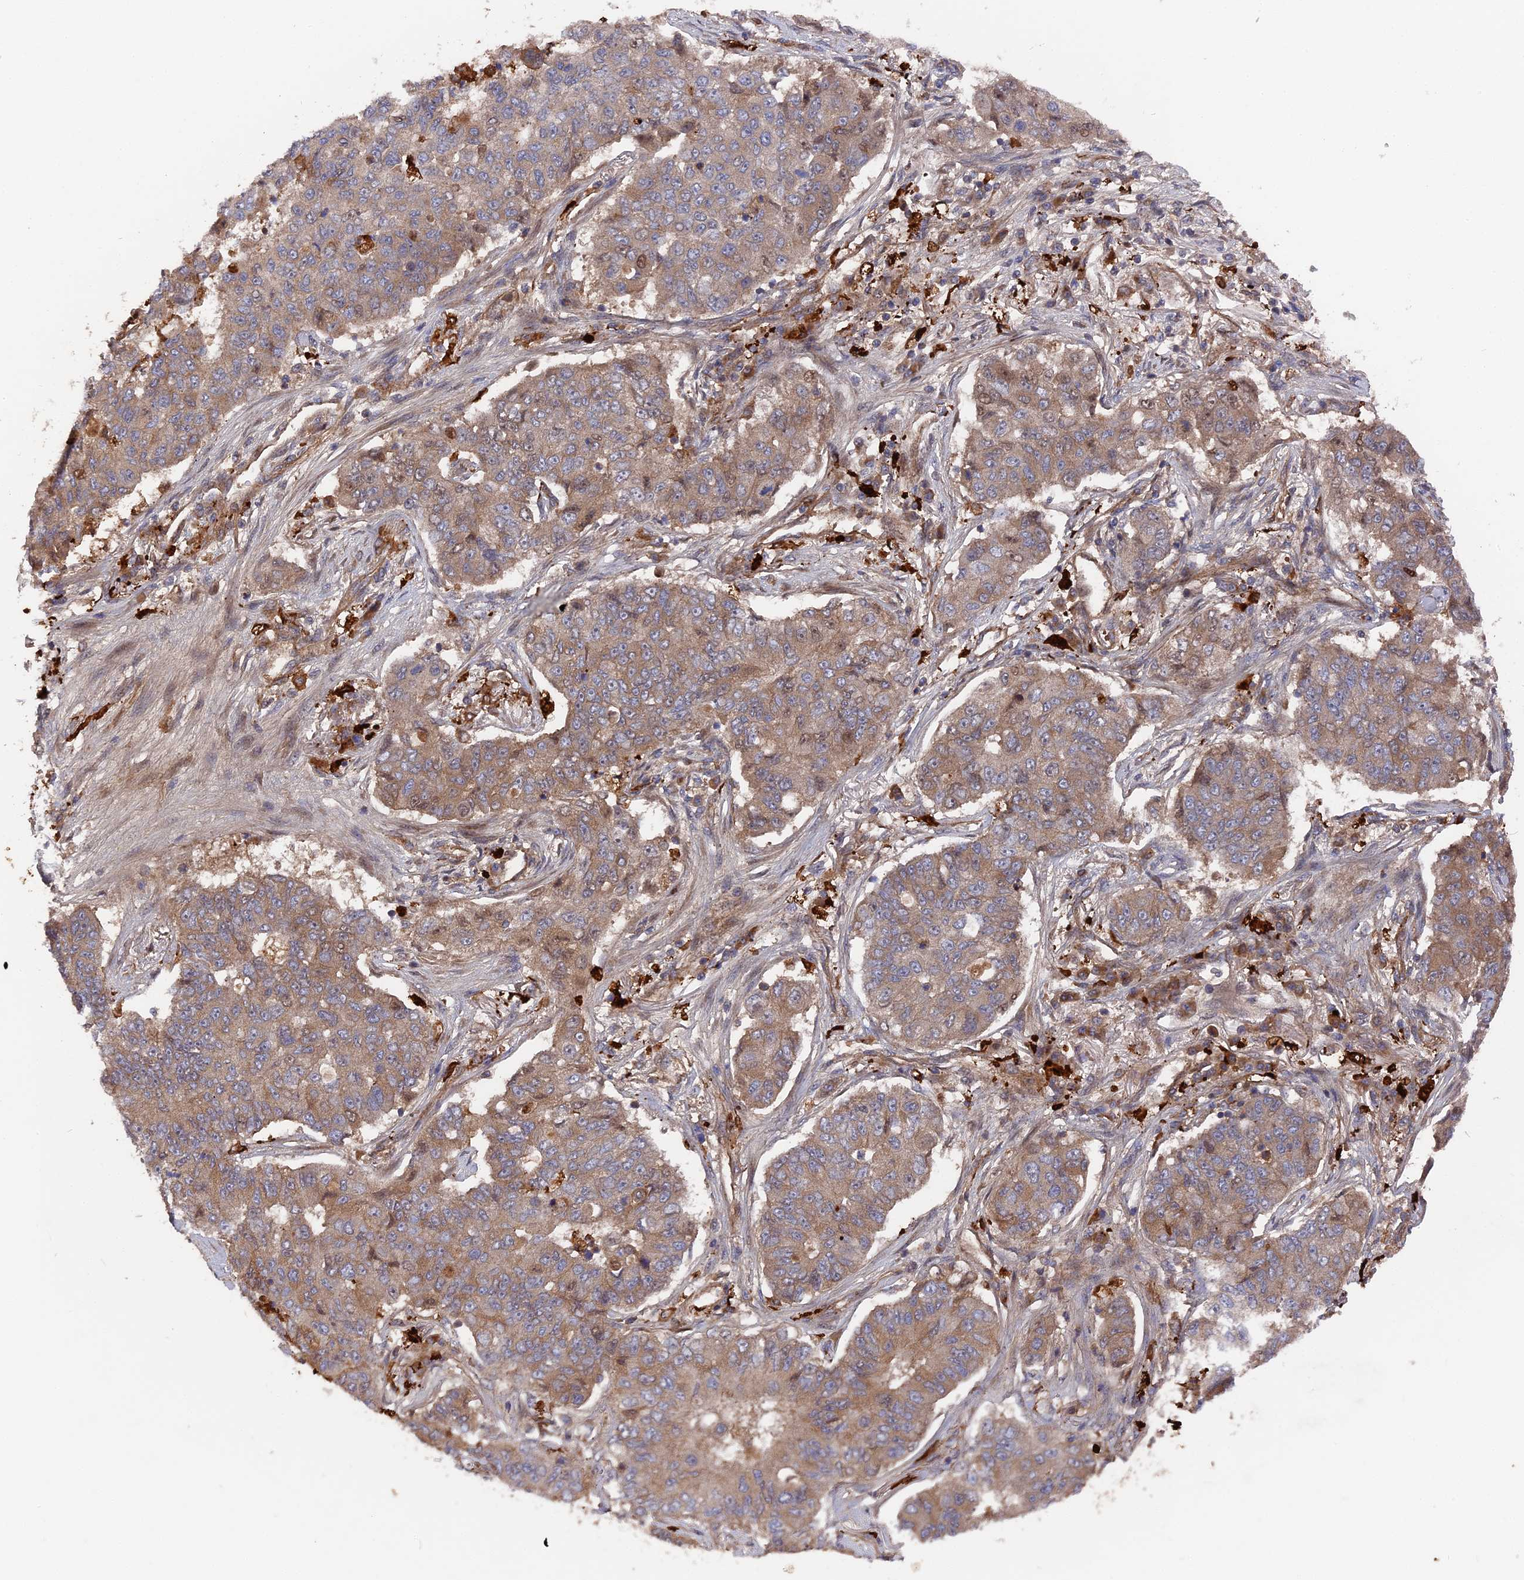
{"staining": {"intensity": "moderate", "quantity": "25%-75%", "location": "cytoplasmic/membranous"}, "tissue": "lung cancer", "cell_type": "Tumor cells", "image_type": "cancer", "snomed": [{"axis": "morphology", "description": "Squamous cell carcinoma, NOS"}, {"axis": "topography", "description": "Lung"}], "caption": "Immunohistochemistry of lung cancer (squamous cell carcinoma) demonstrates medium levels of moderate cytoplasmic/membranous positivity in about 25%-75% of tumor cells.", "gene": "DEF8", "patient": {"sex": "male", "age": 74}}